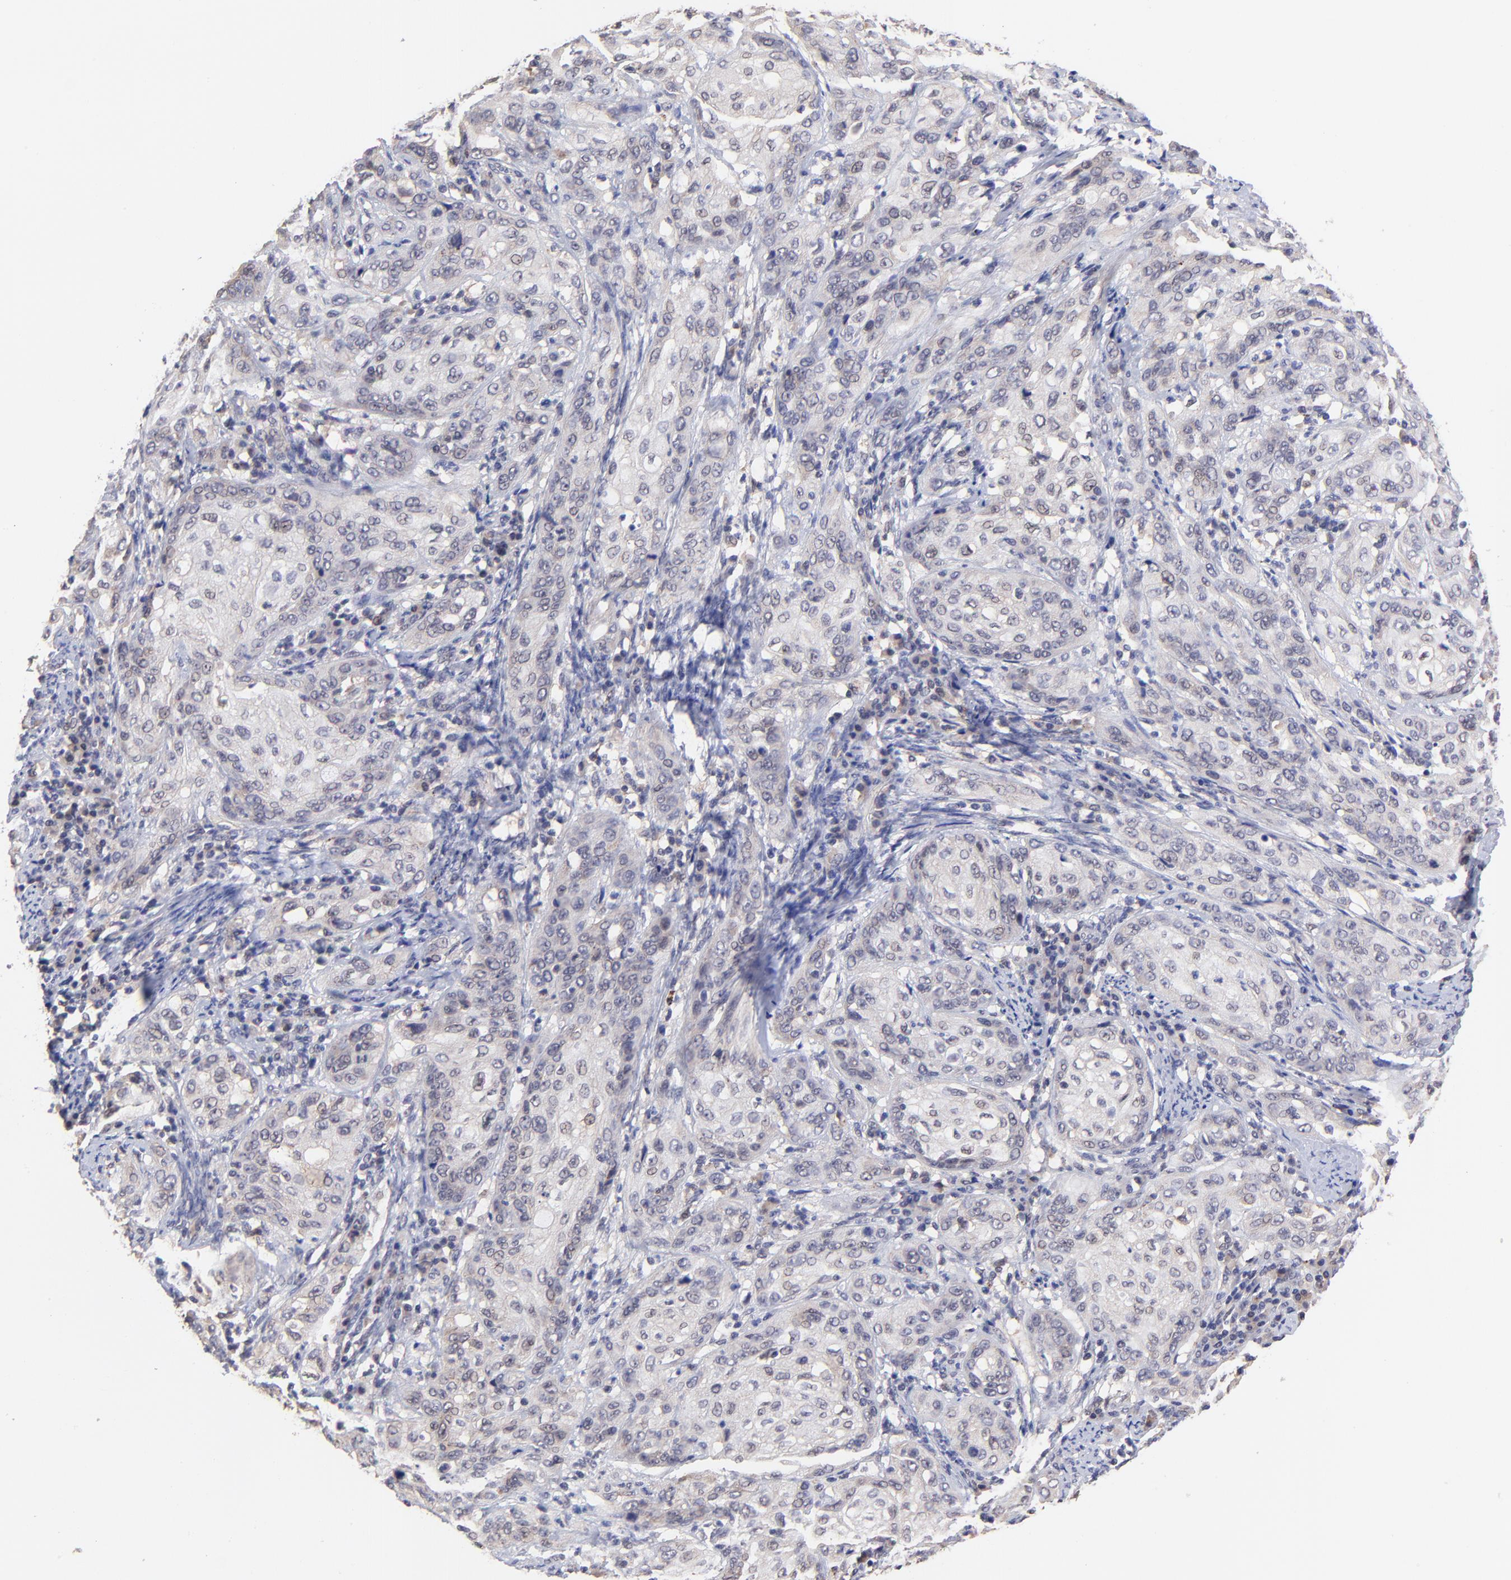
{"staining": {"intensity": "negative", "quantity": "none", "location": "none"}, "tissue": "cervical cancer", "cell_type": "Tumor cells", "image_type": "cancer", "snomed": [{"axis": "morphology", "description": "Squamous cell carcinoma, NOS"}, {"axis": "topography", "description": "Cervix"}], "caption": "High power microscopy image of an IHC micrograph of squamous cell carcinoma (cervical), revealing no significant positivity in tumor cells.", "gene": "ZNF747", "patient": {"sex": "female", "age": 41}}